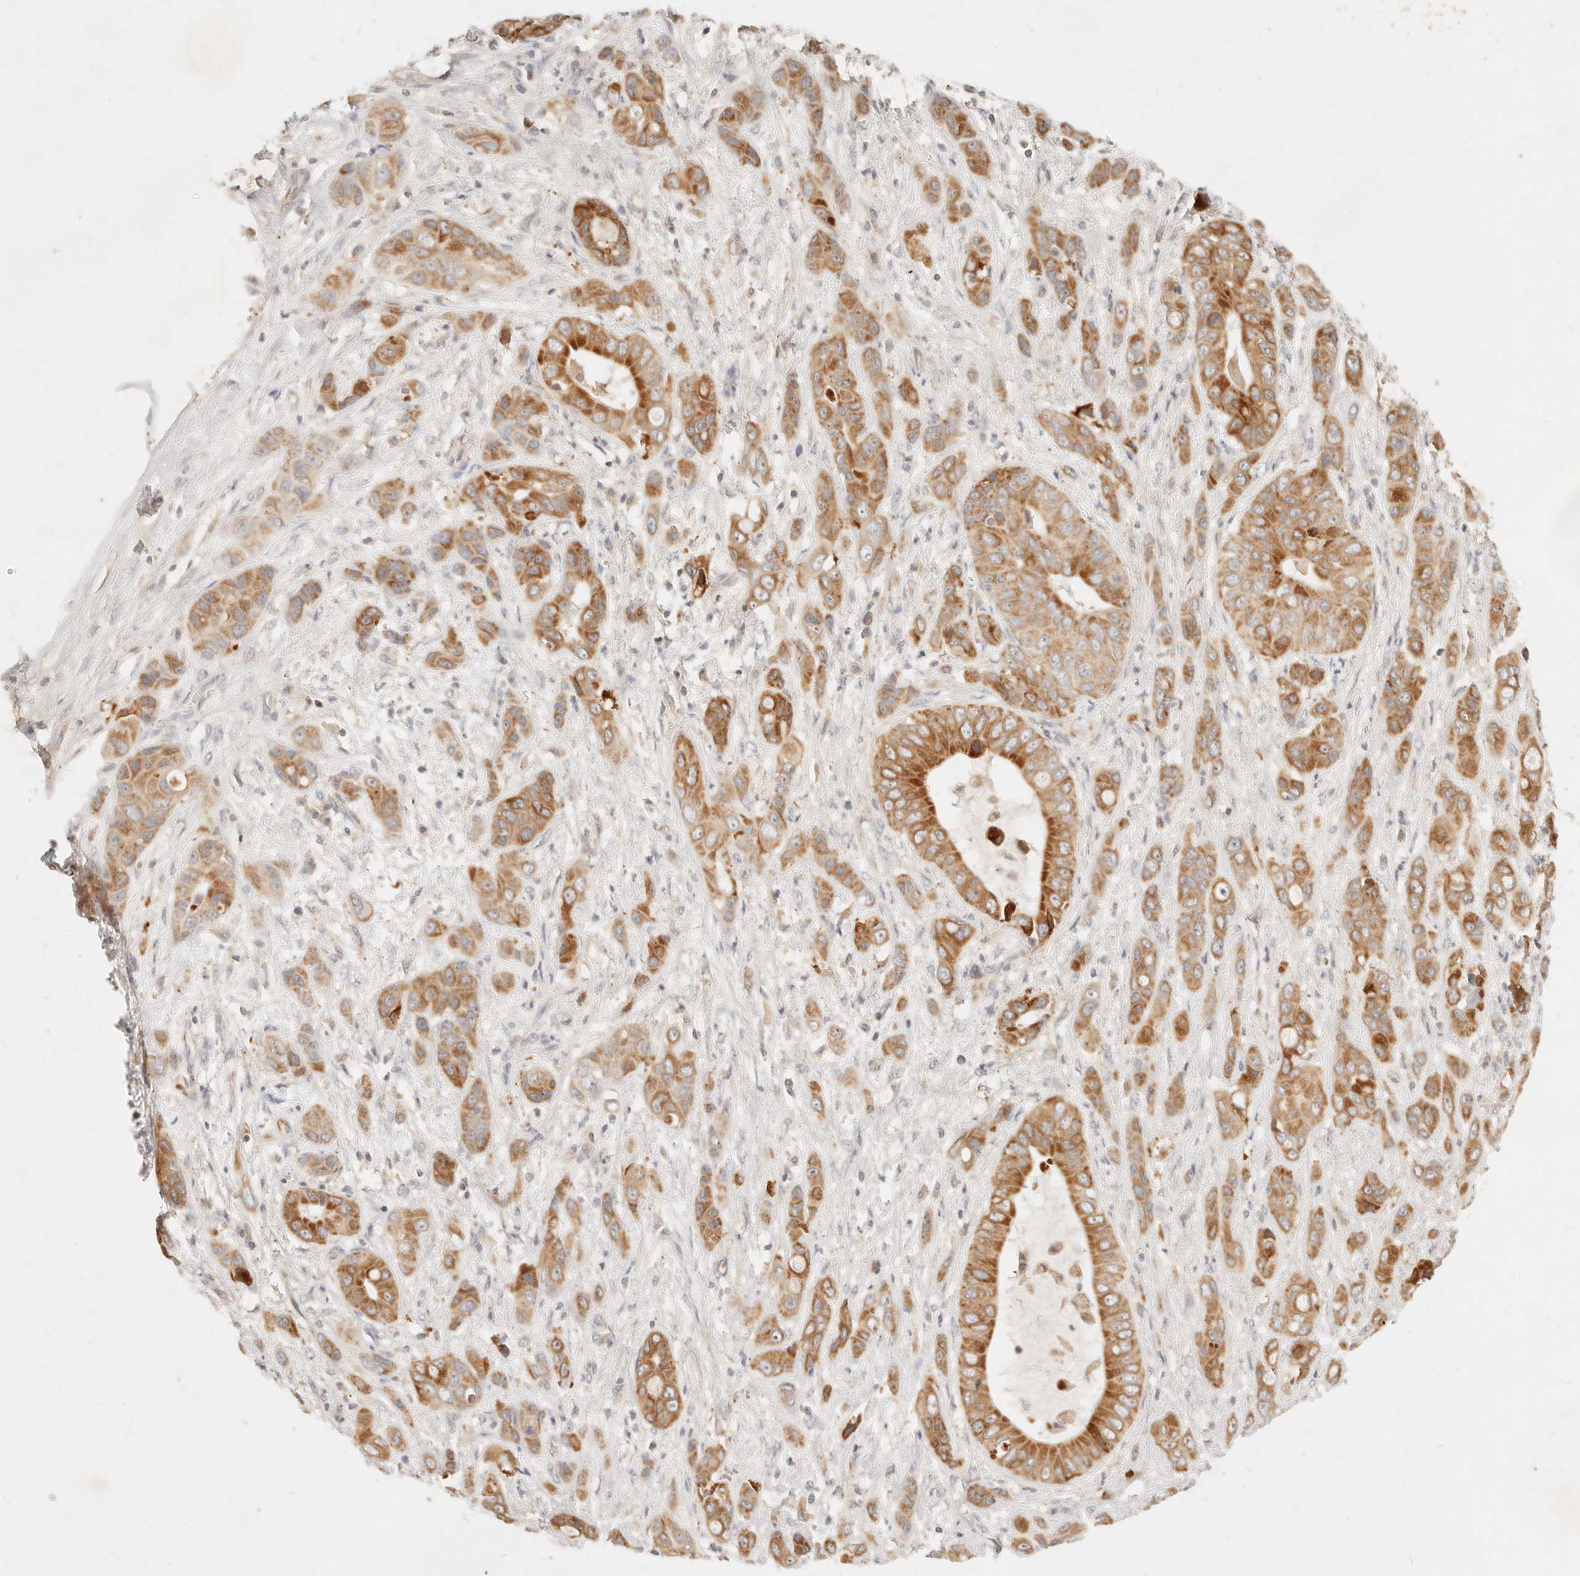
{"staining": {"intensity": "moderate", "quantity": ">75%", "location": "cytoplasmic/membranous"}, "tissue": "liver cancer", "cell_type": "Tumor cells", "image_type": "cancer", "snomed": [{"axis": "morphology", "description": "Cholangiocarcinoma"}, {"axis": "topography", "description": "Liver"}], "caption": "This image reveals immunohistochemistry (IHC) staining of human liver cancer, with medium moderate cytoplasmic/membranous positivity in about >75% of tumor cells.", "gene": "RUBCNL", "patient": {"sex": "female", "age": 52}}